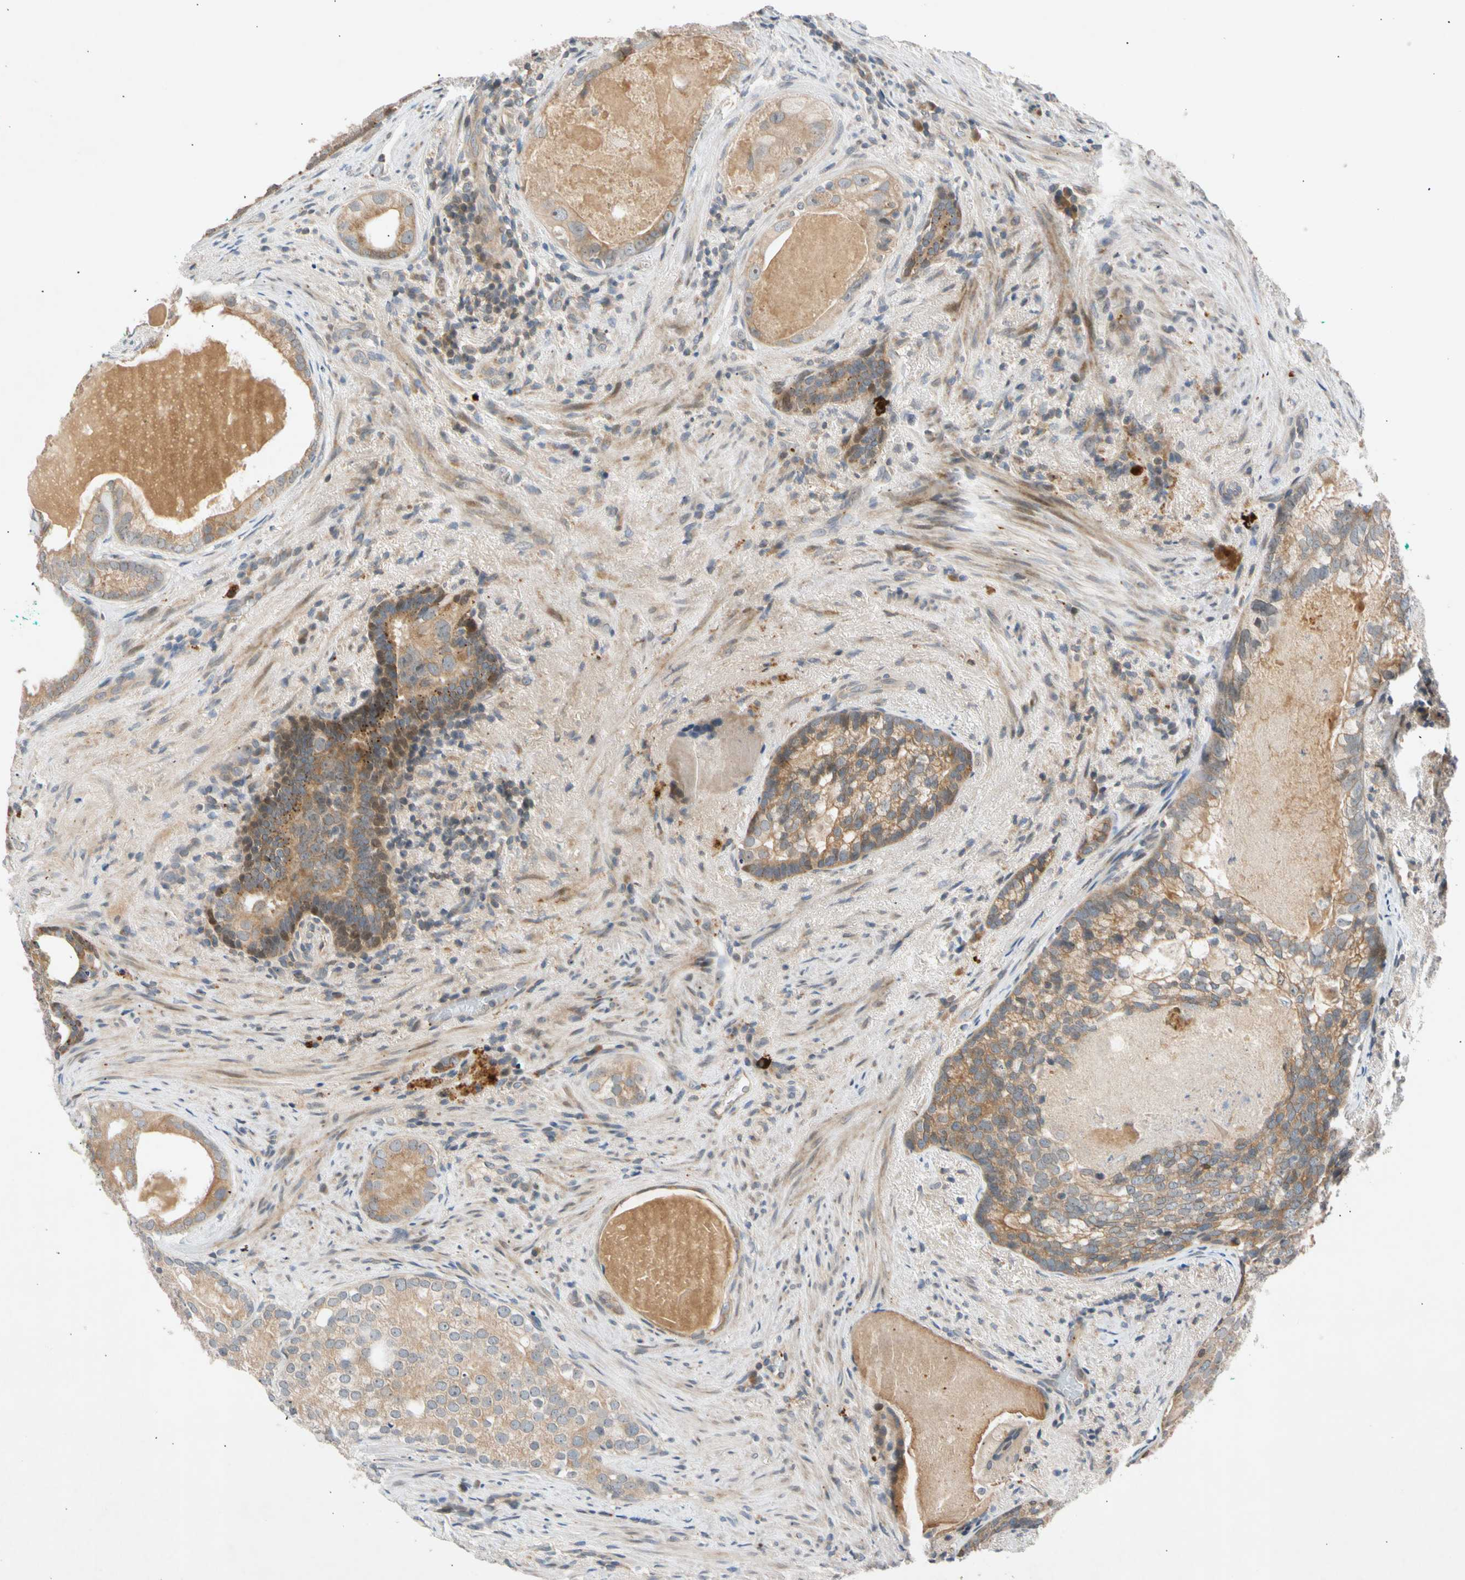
{"staining": {"intensity": "moderate", "quantity": ">75%", "location": "cytoplasmic/membranous"}, "tissue": "prostate cancer", "cell_type": "Tumor cells", "image_type": "cancer", "snomed": [{"axis": "morphology", "description": "Adenocarcinoma, High grade"}, {"axis": "topography", "description": "Prostate"}], "caption": "Prostate cancer (adenocarcinoma (high-grade)) stained with immunohistochemistry displays moderate cytoplasmic/membranous expression in approximately >75% of tumor cells. The staining was performed using DAB to visualize the protein expression in brown, while the nuclei were stained in blue with hematoxylin (Magnification: 20x).", "gene": "CNST", "patient": {"sex": "male", "age": 66}}